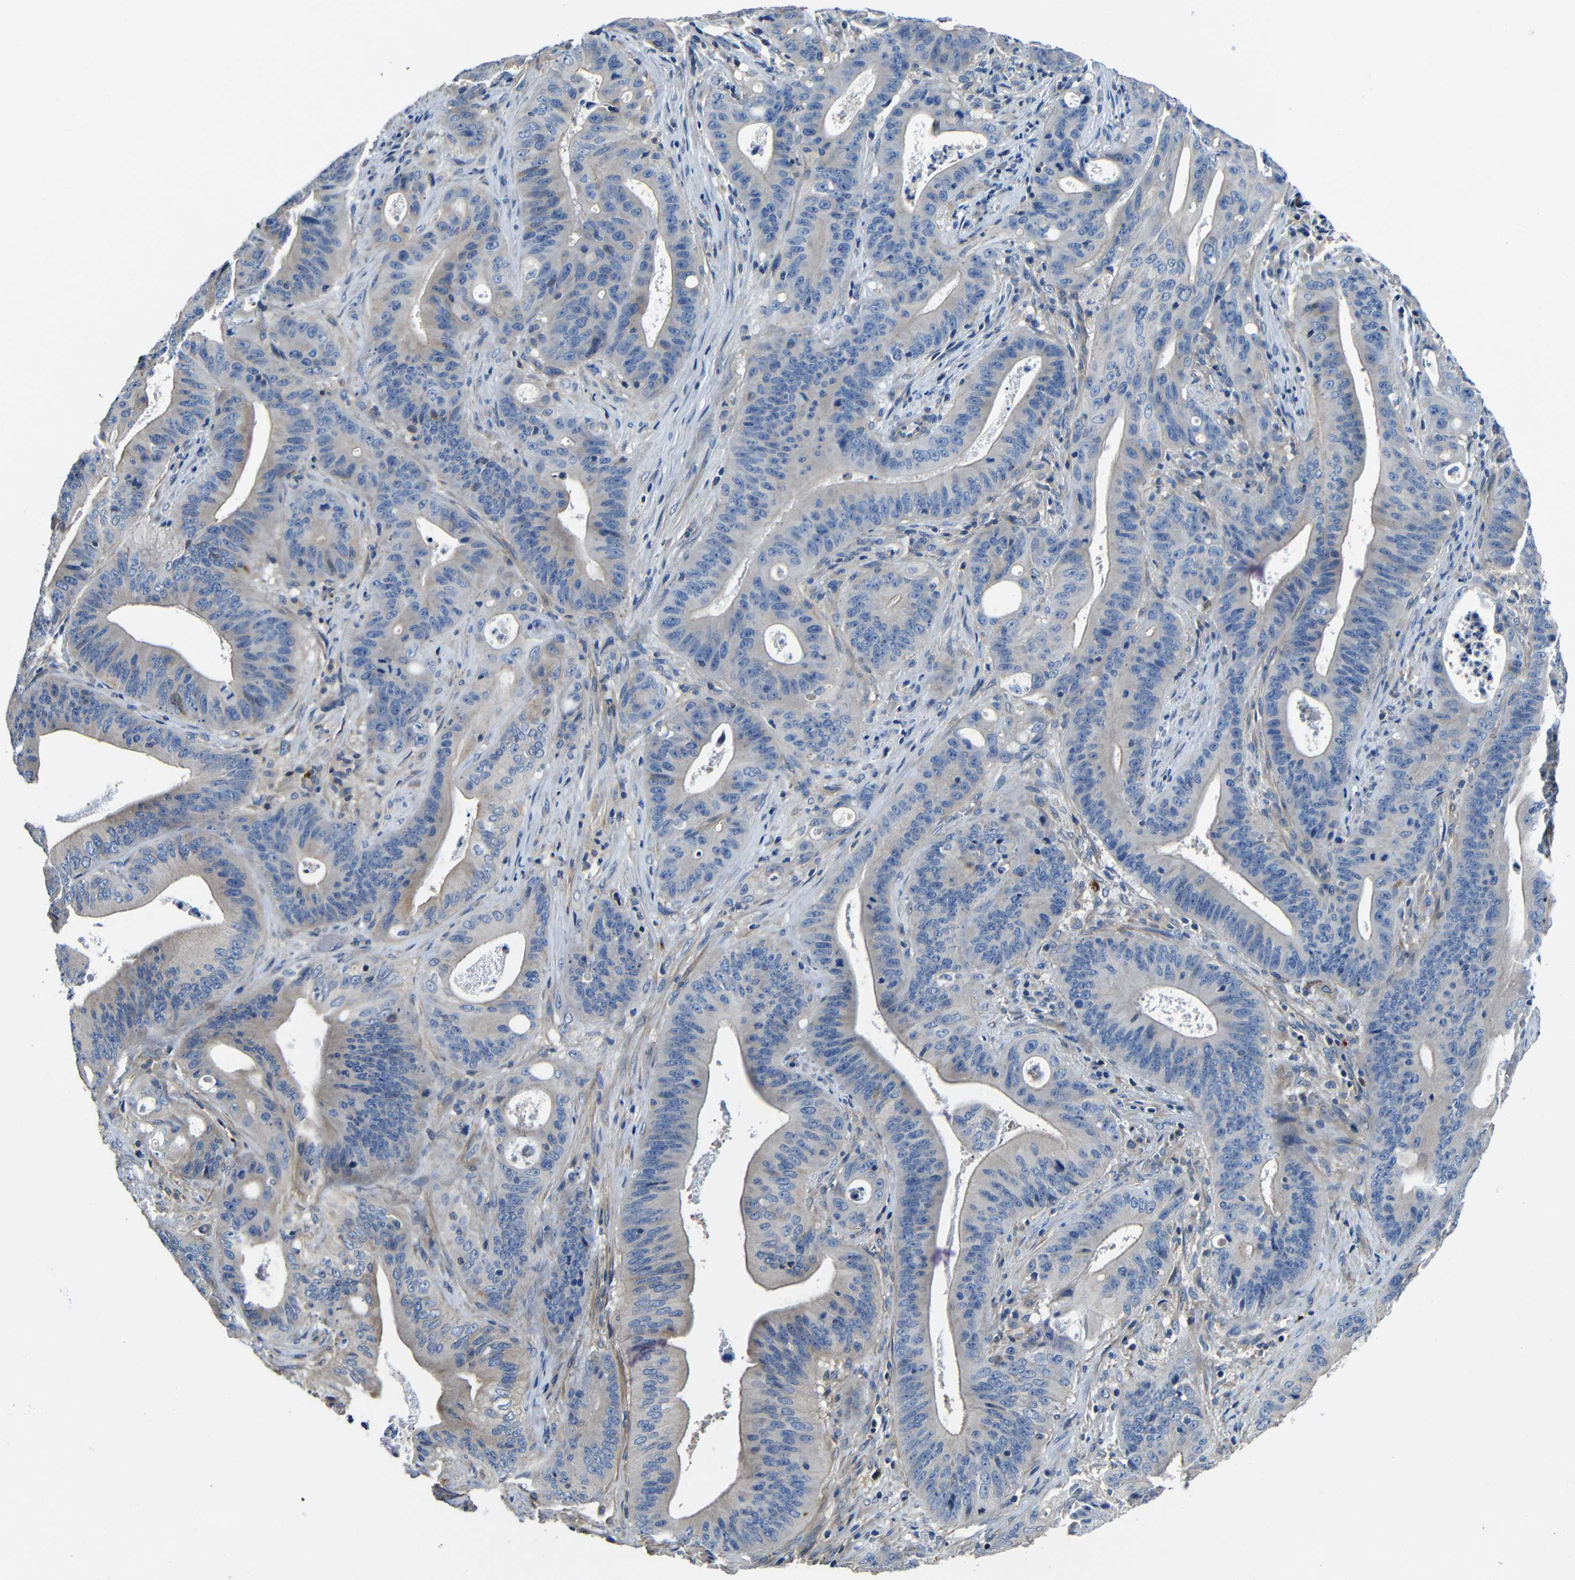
{"staining": {"intensity": "weak", "quantity": "25%-75%", "location": "cytoplasmic/membranous"}, "tissue": "pancreatic cancer", "cell_type": "Tumor cells", "image_type": "cancer", "snomed": [{"axis": "morphology", "description": "Normal tissue, NOS"}, {"axis": "topography", "description": "Lymph node"}], "caption": "IHC of pancreatic cancer exhibits low levels of weak cytoplasmic/membranous staining in approximately 25%-75% of tumor cells. The staining was performed using DAB, with brown indicating positive protein expression. Nuclei are stained blue with hematoxylin.", "gene": "GDI1", "patient": {"sex": "male", "age": 62}}